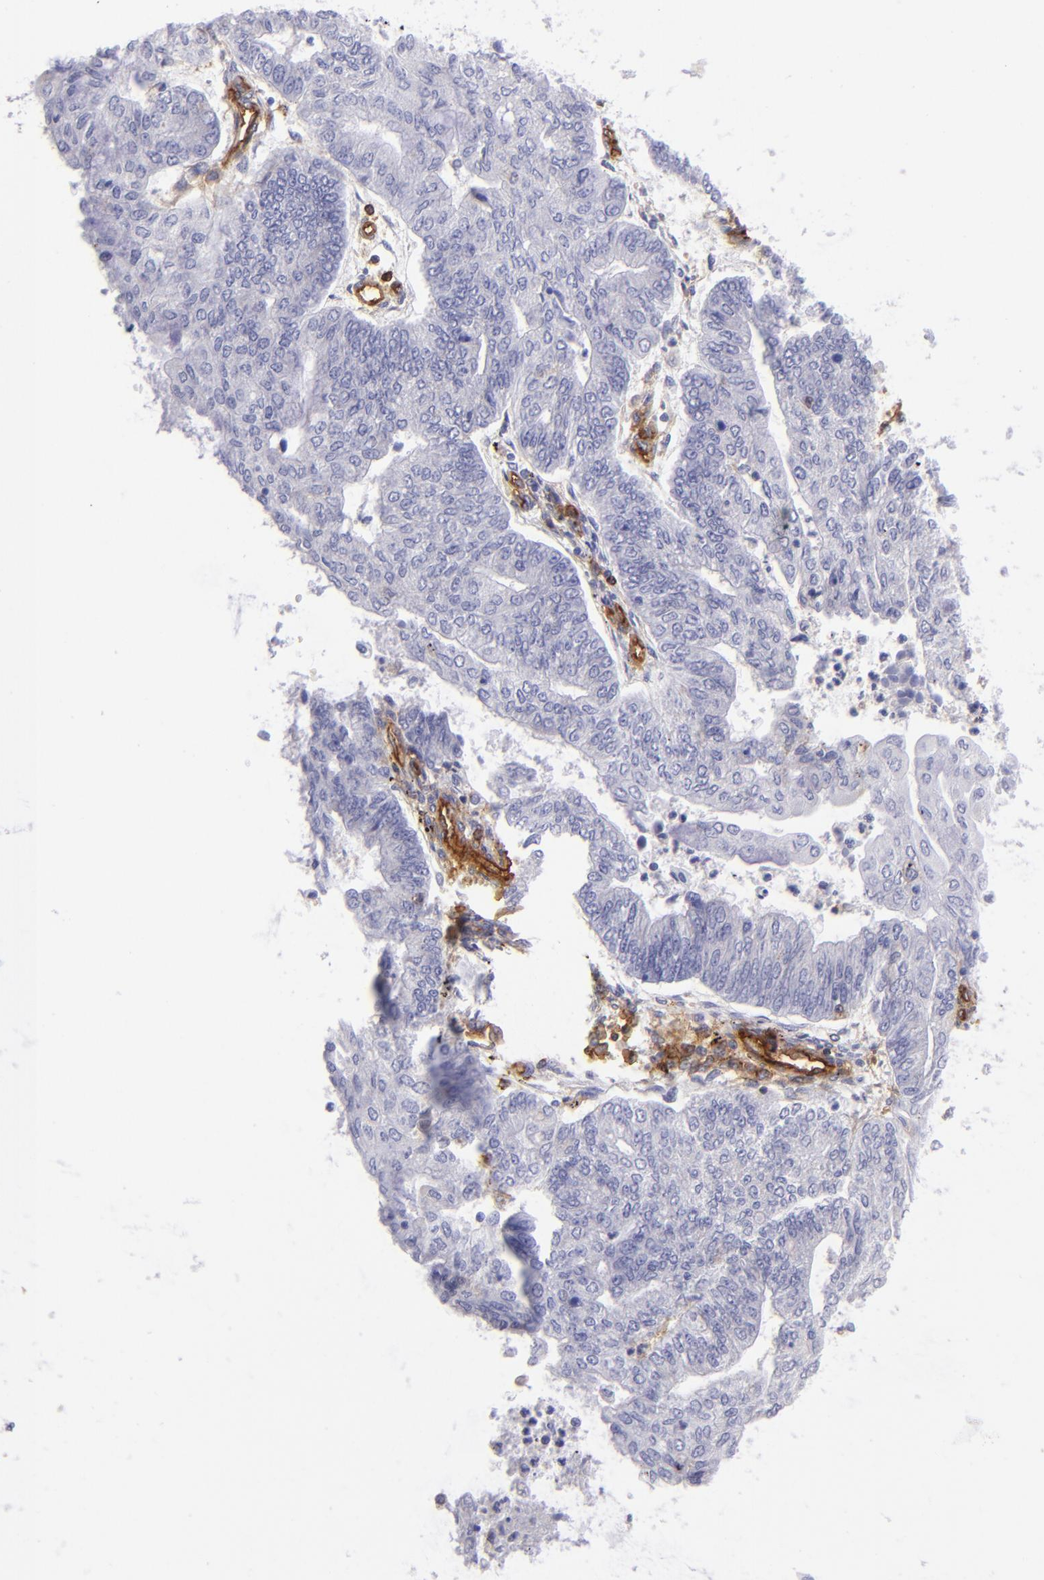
{"staining": {"intensity": "negative", "quantity": "none", "location": "none"}, "tissue": "endometrial cancer", "cell_type": "Tumor cells", "image_type": "cancer", "snomed": [{"axis": "morphology", "description": "Adenocarcinoma, NOS"}, {"axis": "topography", "description": "Endometrium"}], "caption": "This is a micrograph of IHC staining of endometrial adenocarcinoma, which shows no staining in tumor cells.", "gene": "ENTPD1", "patient": {"sex": "female", "age": 59}}